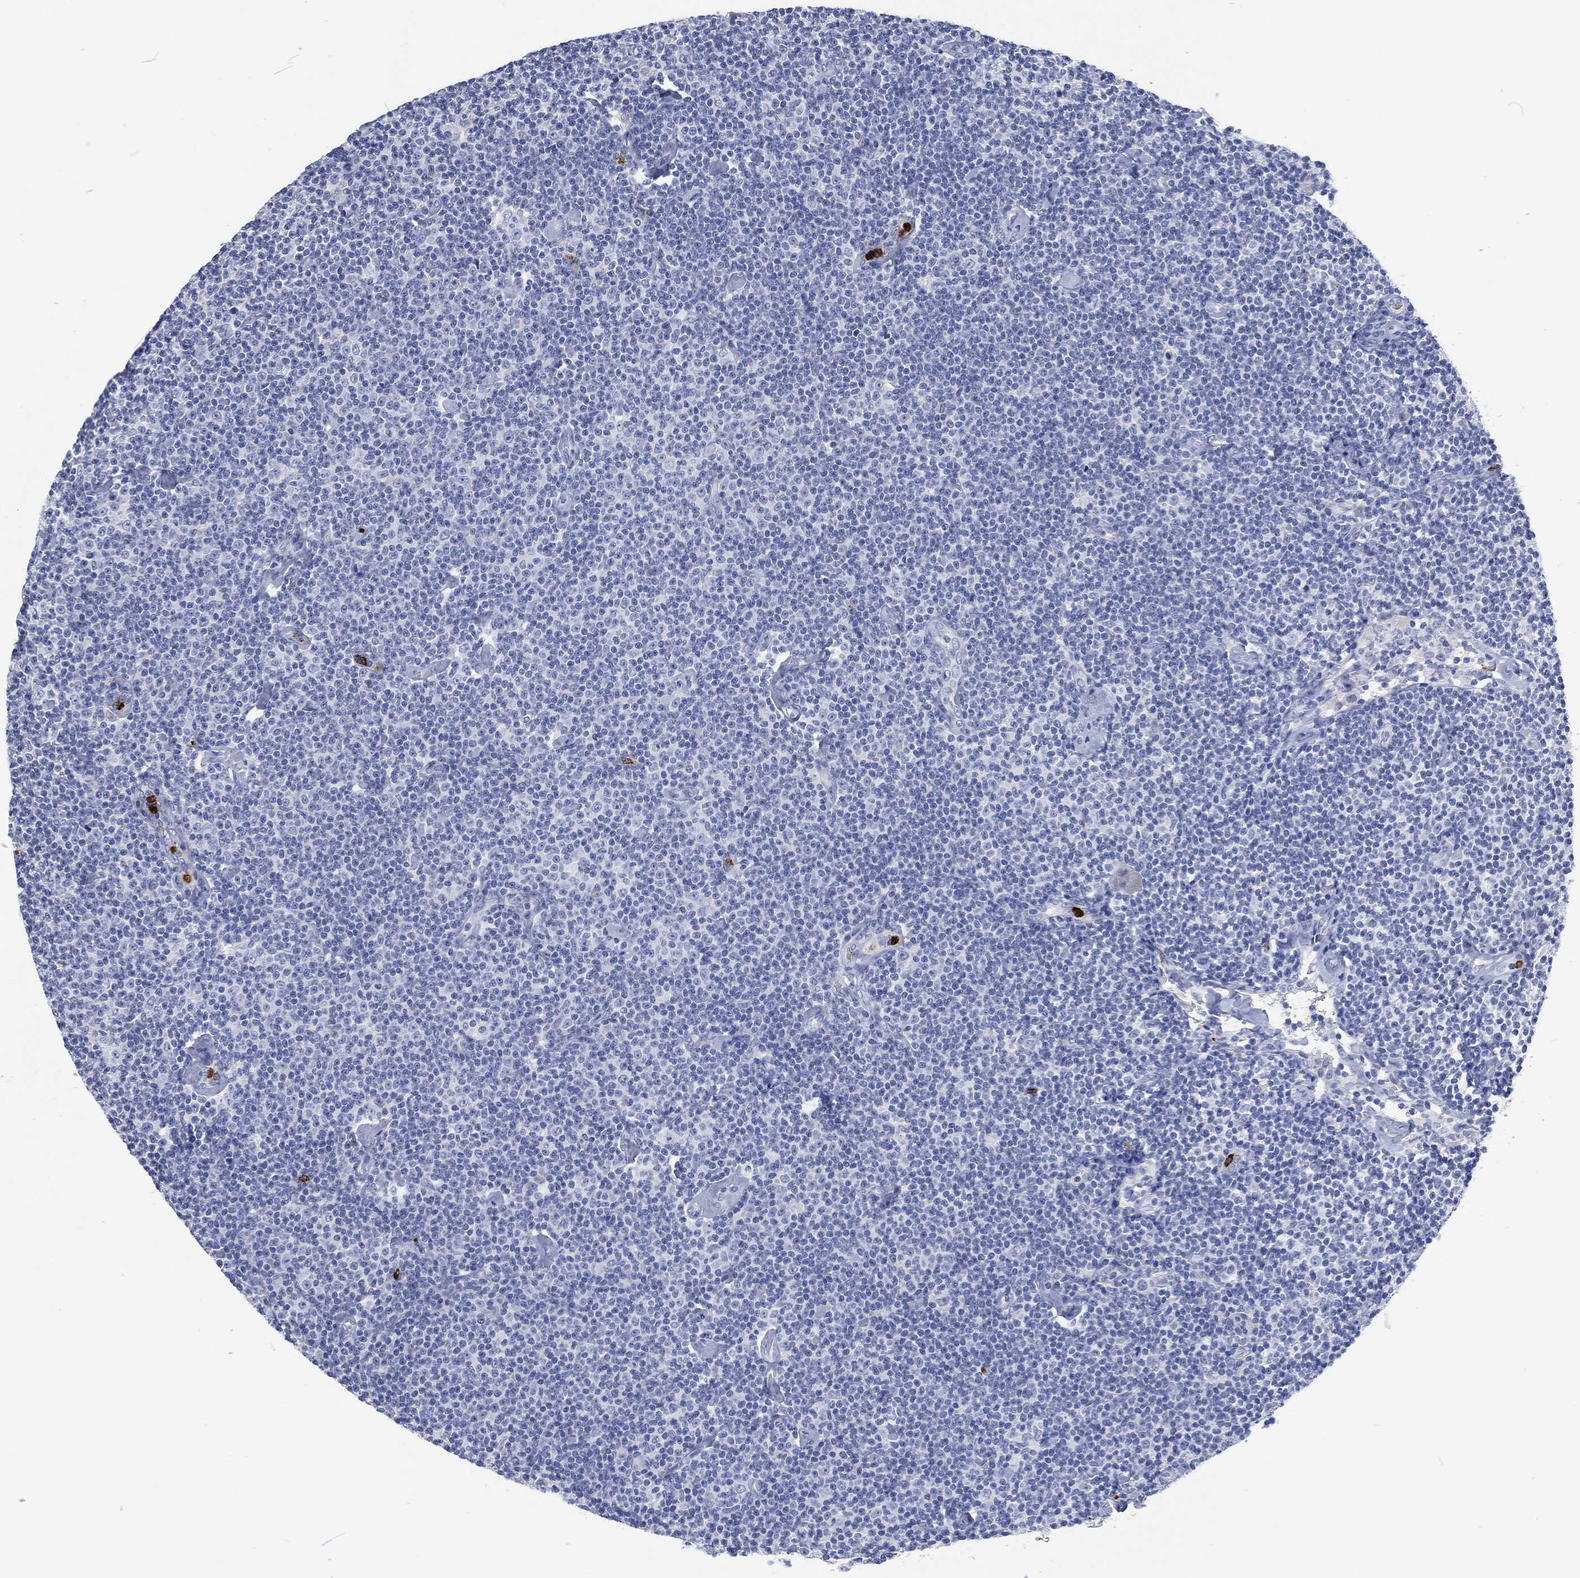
{"staining": {"intensity": "negative", "quantity": "none", "location": "none"}, "tissue": "lymphoma", "cell_type": "Tumor cells", "image_type": "cancer", "snomed": [{"axis": "morphology", "description": "Malignant lymphoma, non-Hodgkin's type, Low grade"}, {"axis": "topography", "description": "Lymph node"}], "caption": "IHC micrograph of neoplastic tissue: human malignant lymphoma, non-Hodgkin's type (low-grade) stained with DAB shows no significant protein expression in tumor cells.", "gene": "MPO", "patient": {"sex": "male", "age": 81}}